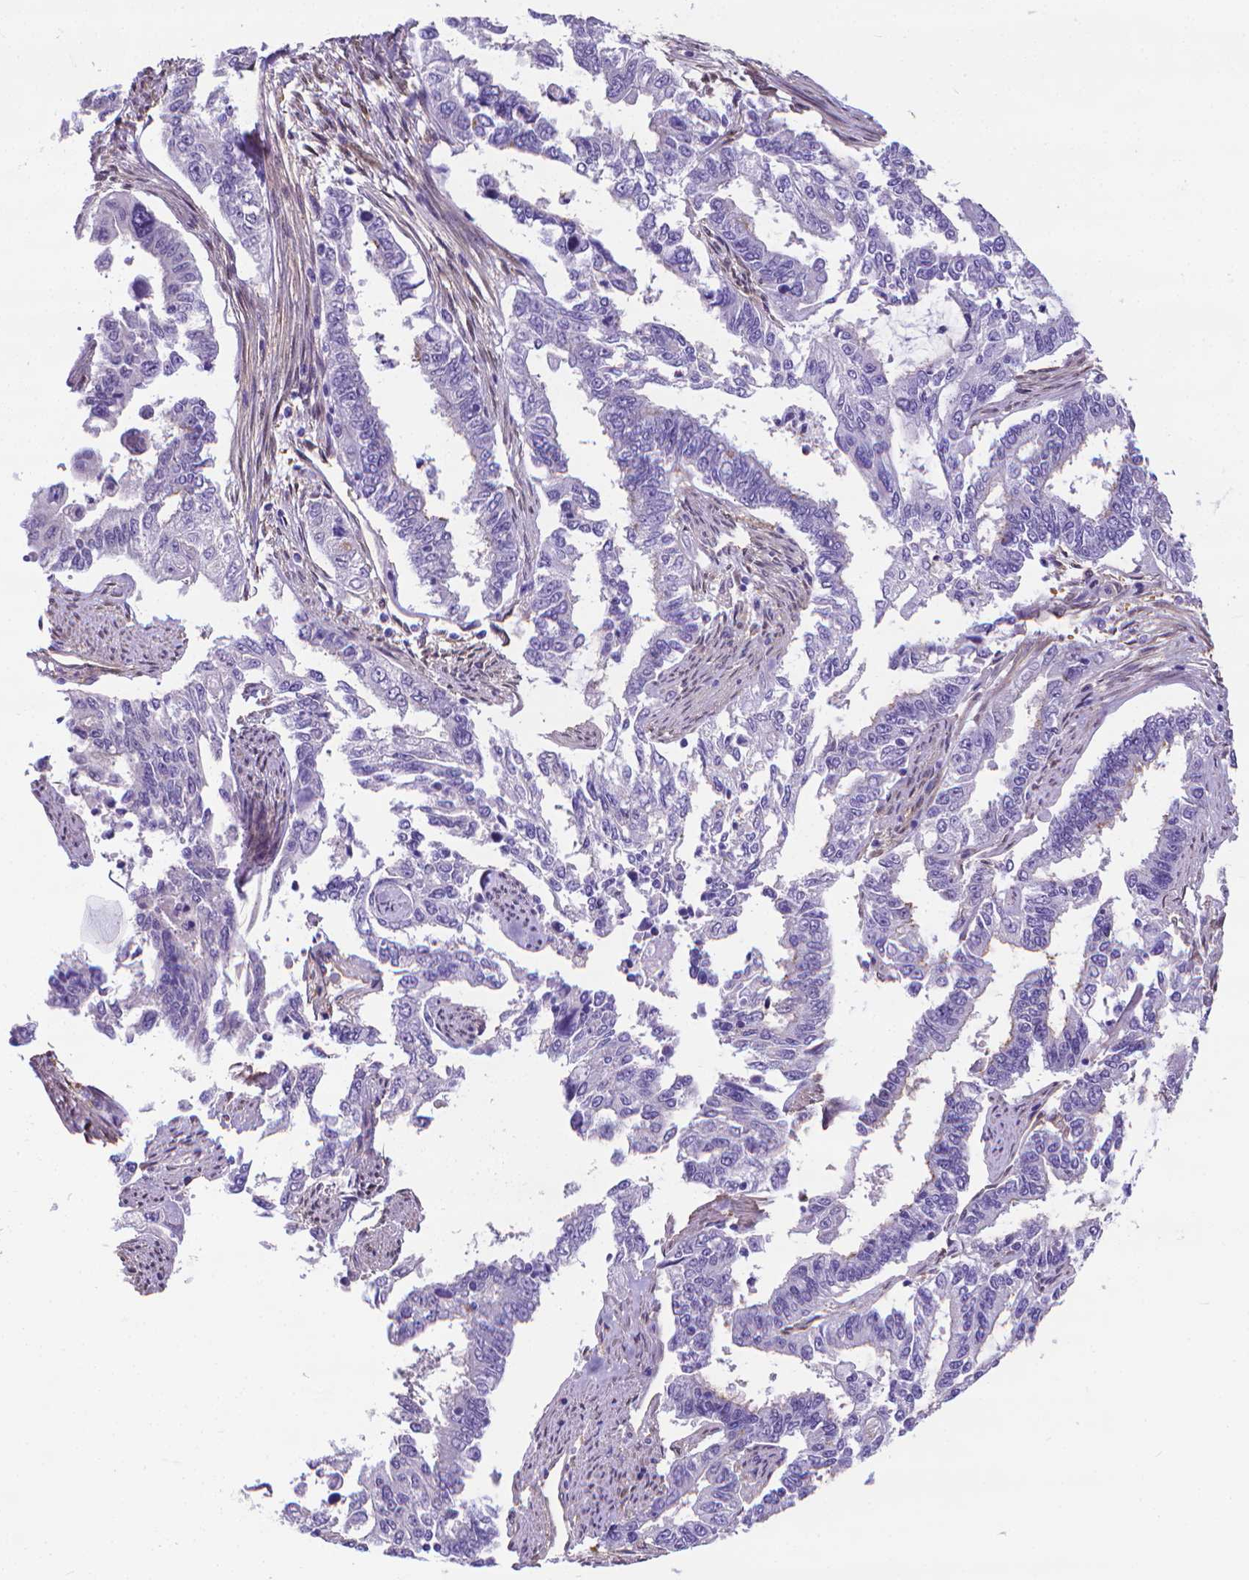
{"staining": {"intensity": "negative", "quantity": "none", "location": "none"}, "tissue": "endometrial cancer", "cell_type": "Tumor cells", "image_type": "cancer", "snomed": [{"axis": "morphology", "description": "Adenocarcinoma, NOS"}, {"axis": "topography", "description": "Uterus"}], "caption": "Immunohistochemistry of human endometrial adenocarcinoma displays no staining in tumor cells.", "gene": "CLIC4", "patient": {"sex": "female", "age": 59}}